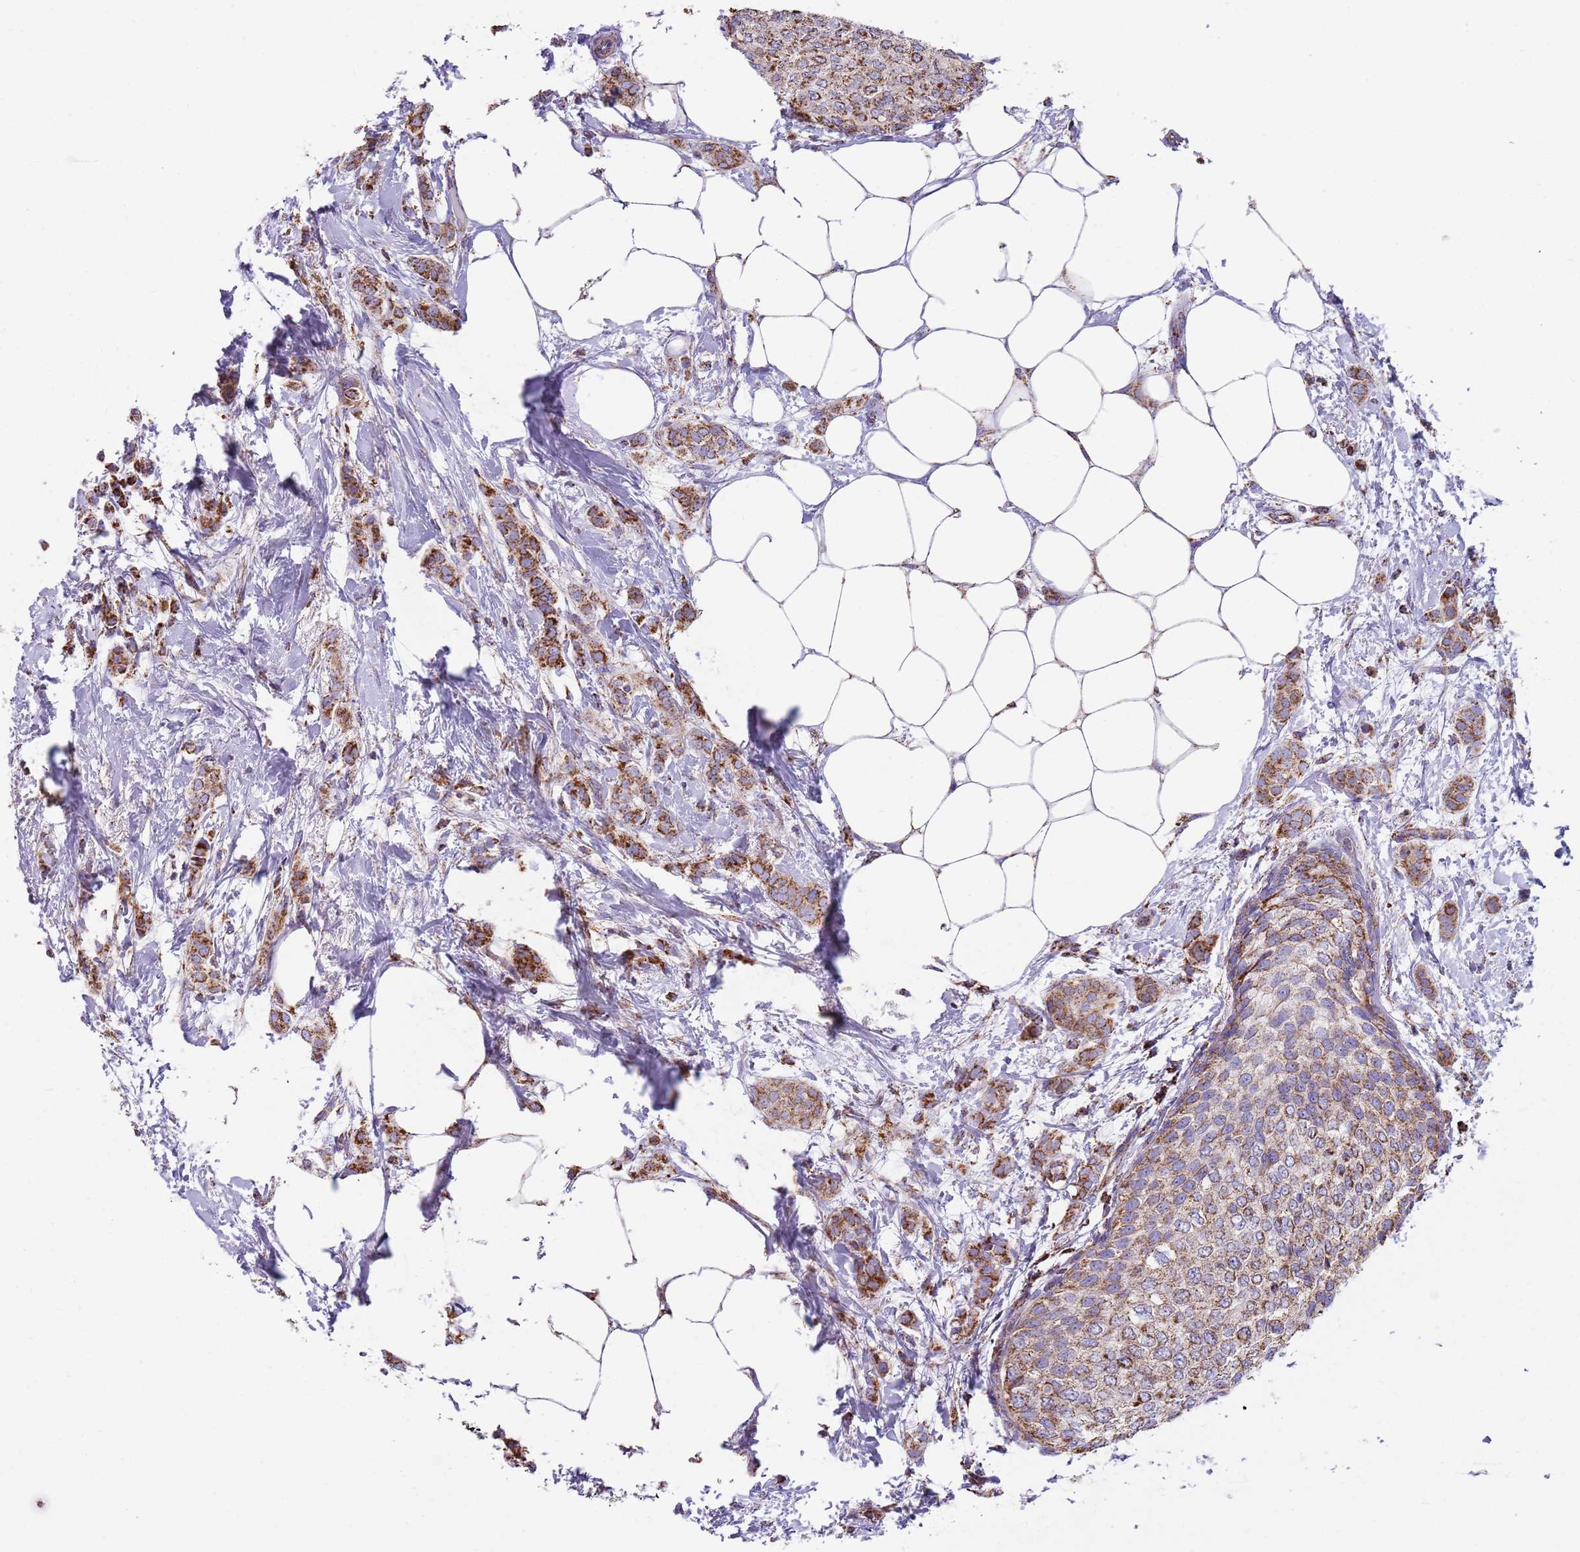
{"staining": {"intensity": "strong", "quantity": ">75%", "location": "cytoplasmic/membranous"}, "tissue": "breast cancer", "cell_type": "Tumor cells", "image_type": "cancer", "snomed": [{"axis": "morphology", "description": "Duct carcinoma"}, {"axis": "topography", "description": "Breast"}], "caption": "Immunohistochemistry (IHC) of invasive ductal carcinoma (breast) displays high levels of strong cytoplasmic/membranous expression in about >75% of tumor cells. (DAB (3,3'-diaminobenzidine) = brown stain, brightfield microscopy at high magnification).", "gene": "TTLL1", "patient": {"sex": "female", "age": 72}}